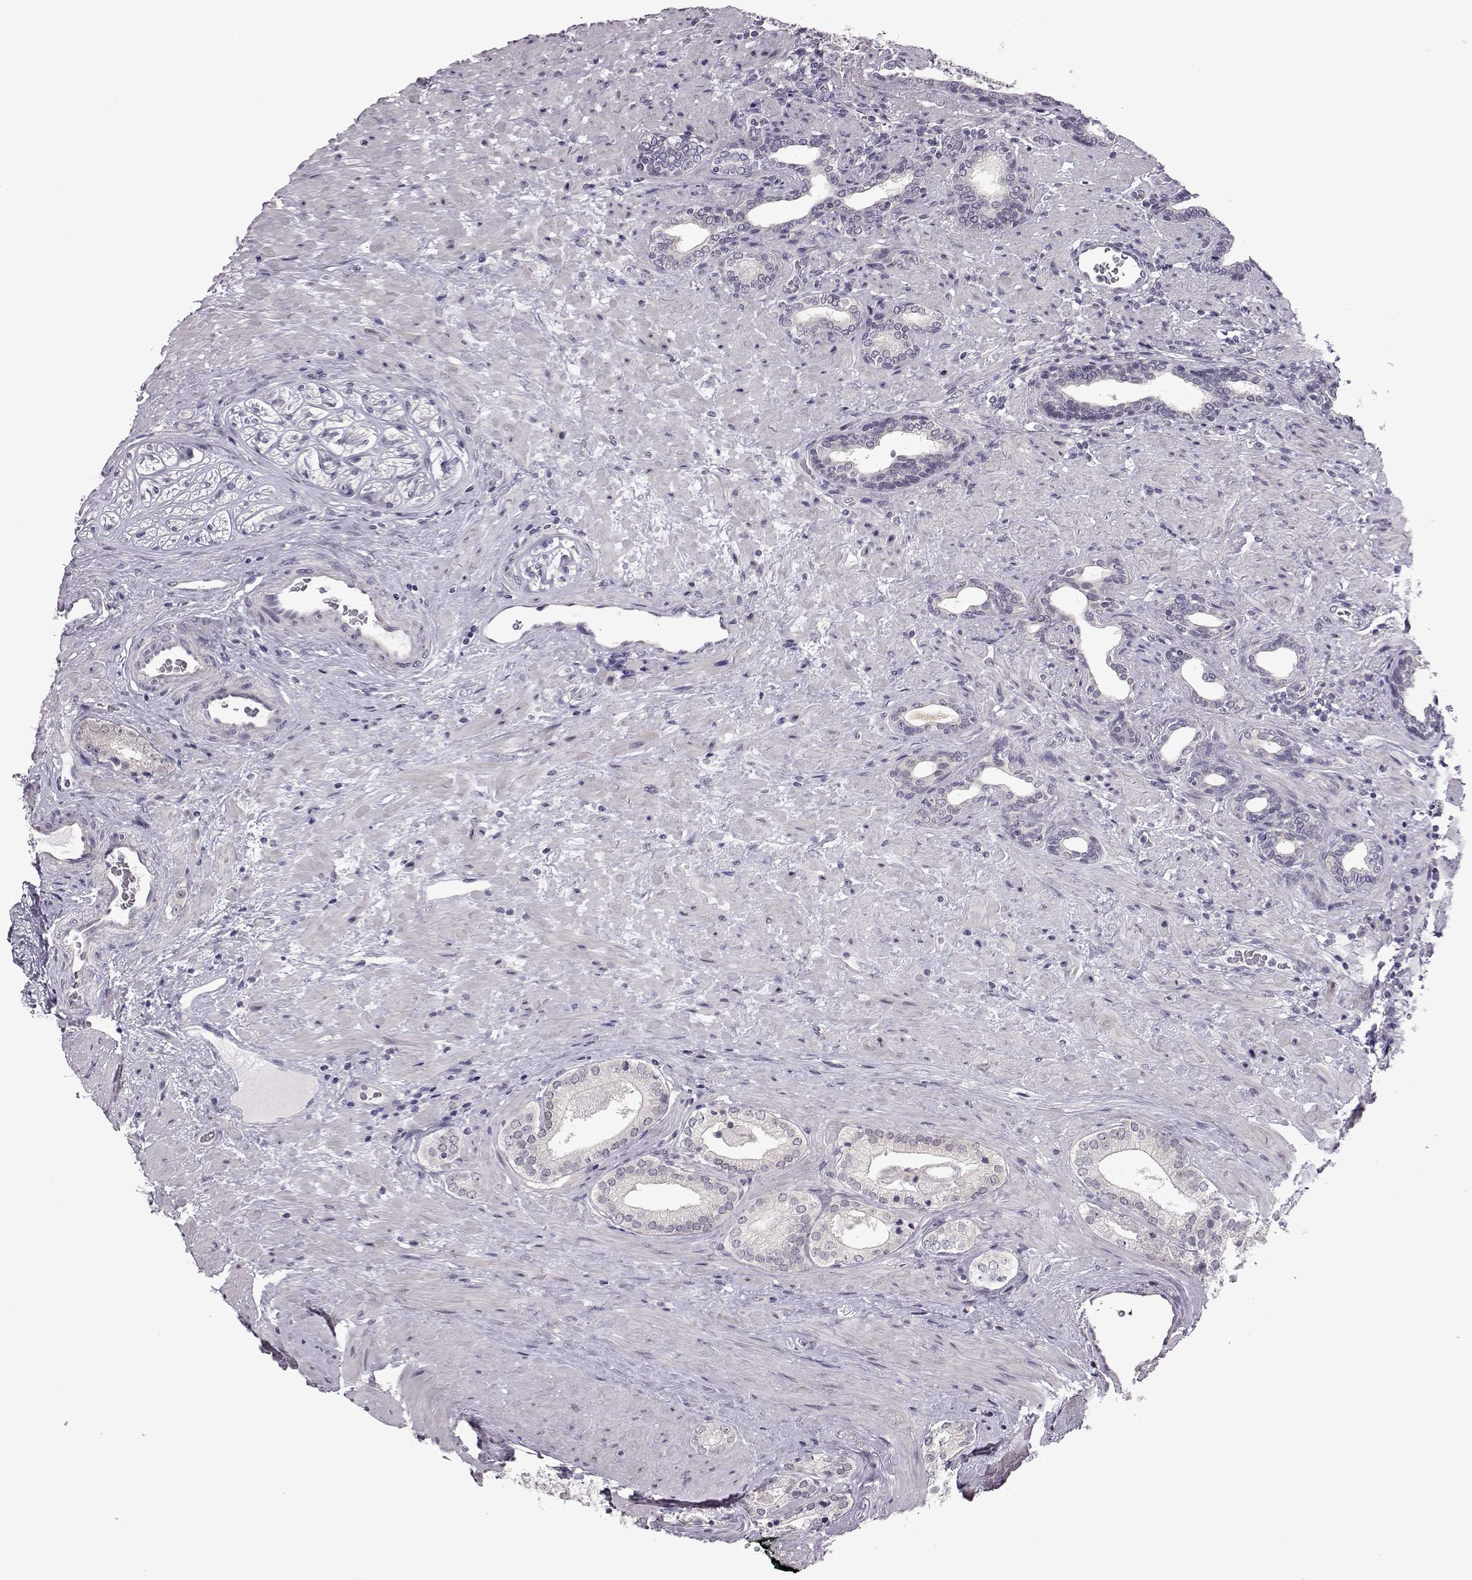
{"staining": {"intensity": "negative", "quantity": "none", "location": "none"}, "tissue": "prostate cancer", "cell_type": "Tumor cells", "image_type": "cancer", "snomed": [{"axis": "morphology", "description": "Adenocarcinoma, Low grade"}, {"axis": "topography", "description": "Prostate and seminal vesicle, NOS"}], "caption": "This is an IHC histopathology image of adenocarcinoma (low-grade) (prostate). There is no staining in tumor cells.", "gene": "C10orf62", "patient": {"sex": "male", "age": 61}}